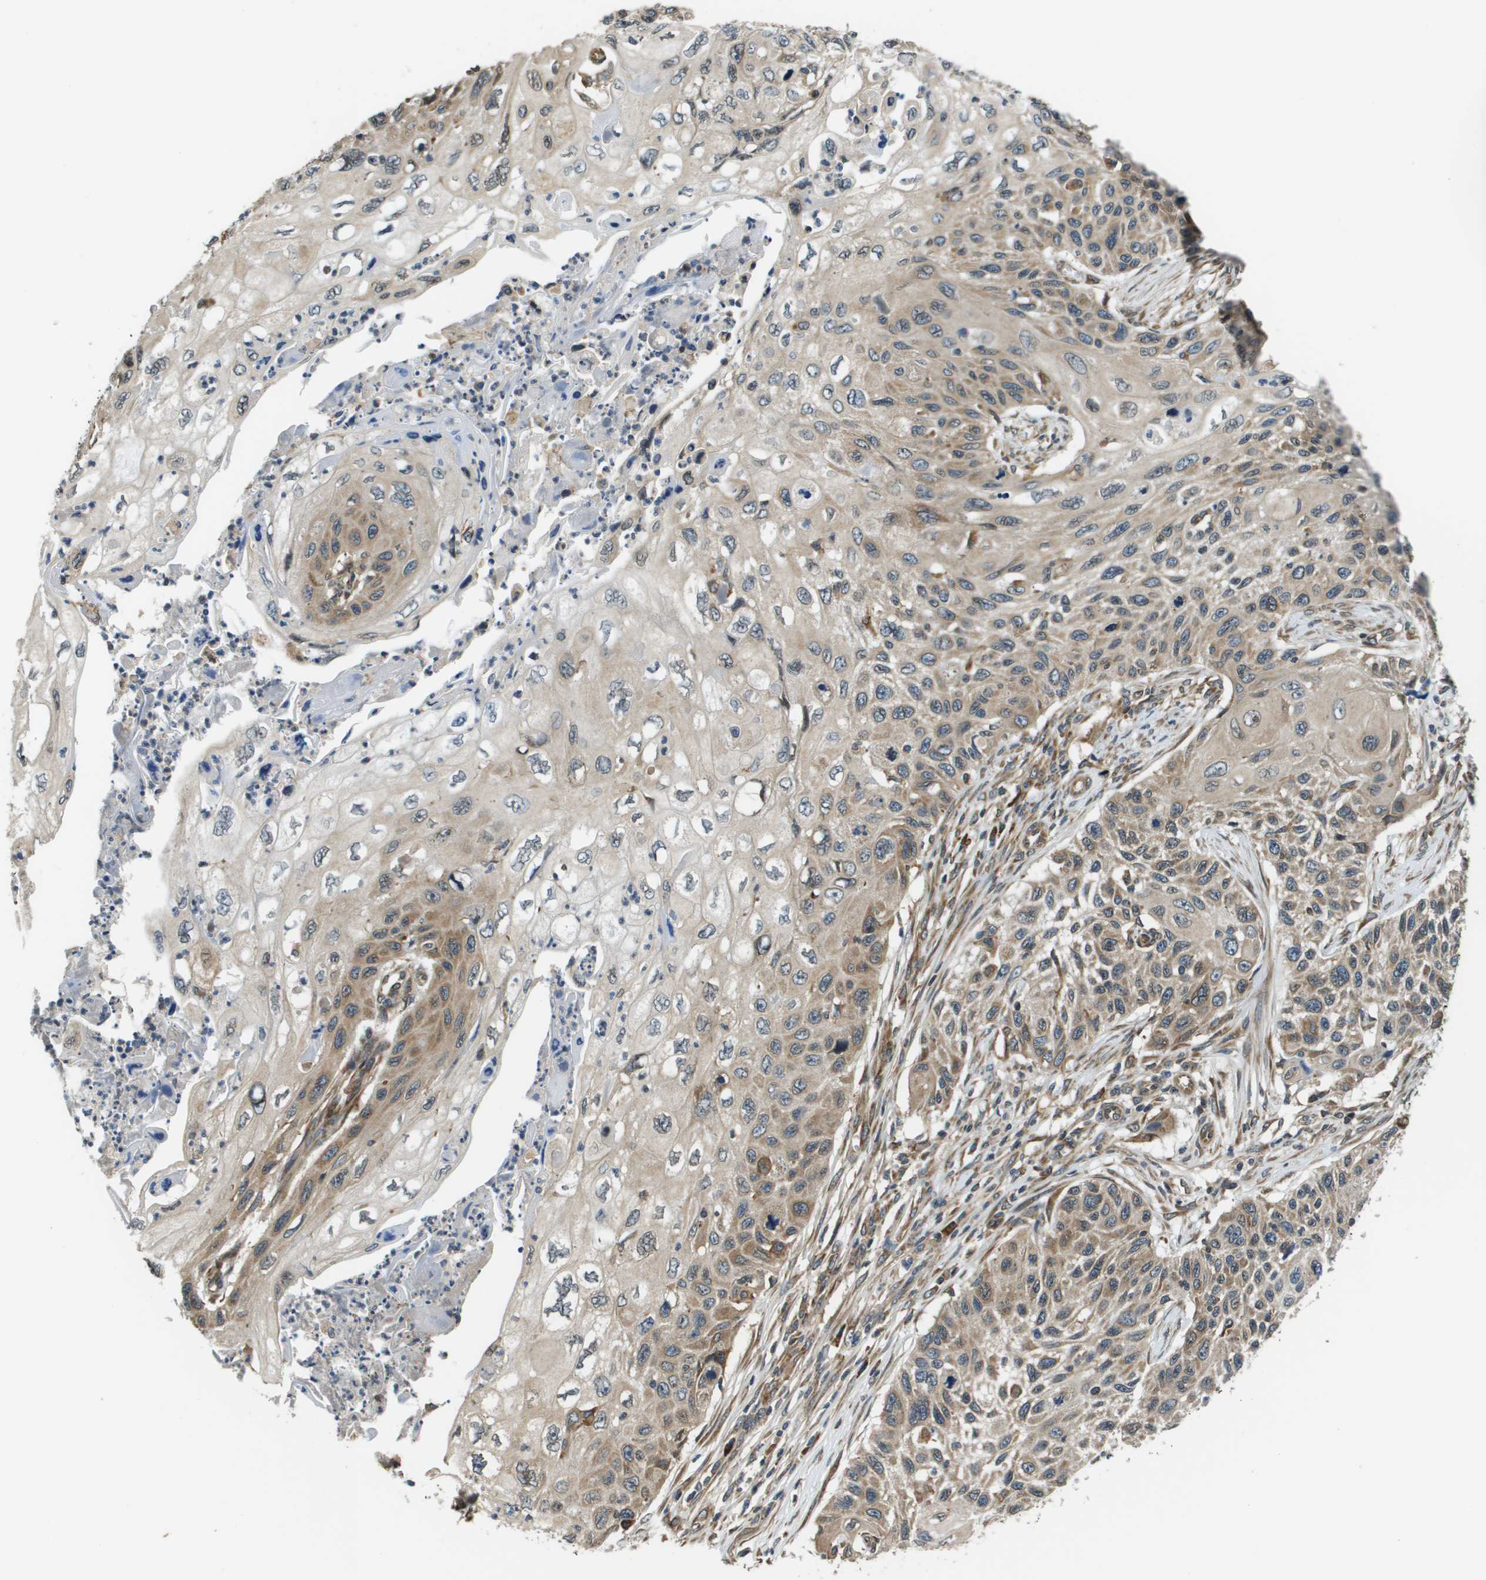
{"staining": {"intensity": "moderate", "quantity": "25%-75%", "location": "cytoplasmic/membranous"}, "tissue": "cervical cancer", "cell_type": "Tumor cells", "image_type": "cancer", "snomed": [{"axis": "morphology", "description": "Squamous cell carcinoma, NOS"}, {"axis": "topography", "description": "Cervix"}], "caption": "Protein expression by IHC demonstrates moderate cytoplasmic/membranous positivity in about 25%-75% of tumor cells in squamous cell carcinoma (cervical).", "gene": "SEC62", "patient": {"sex": "female", "age": 70}}